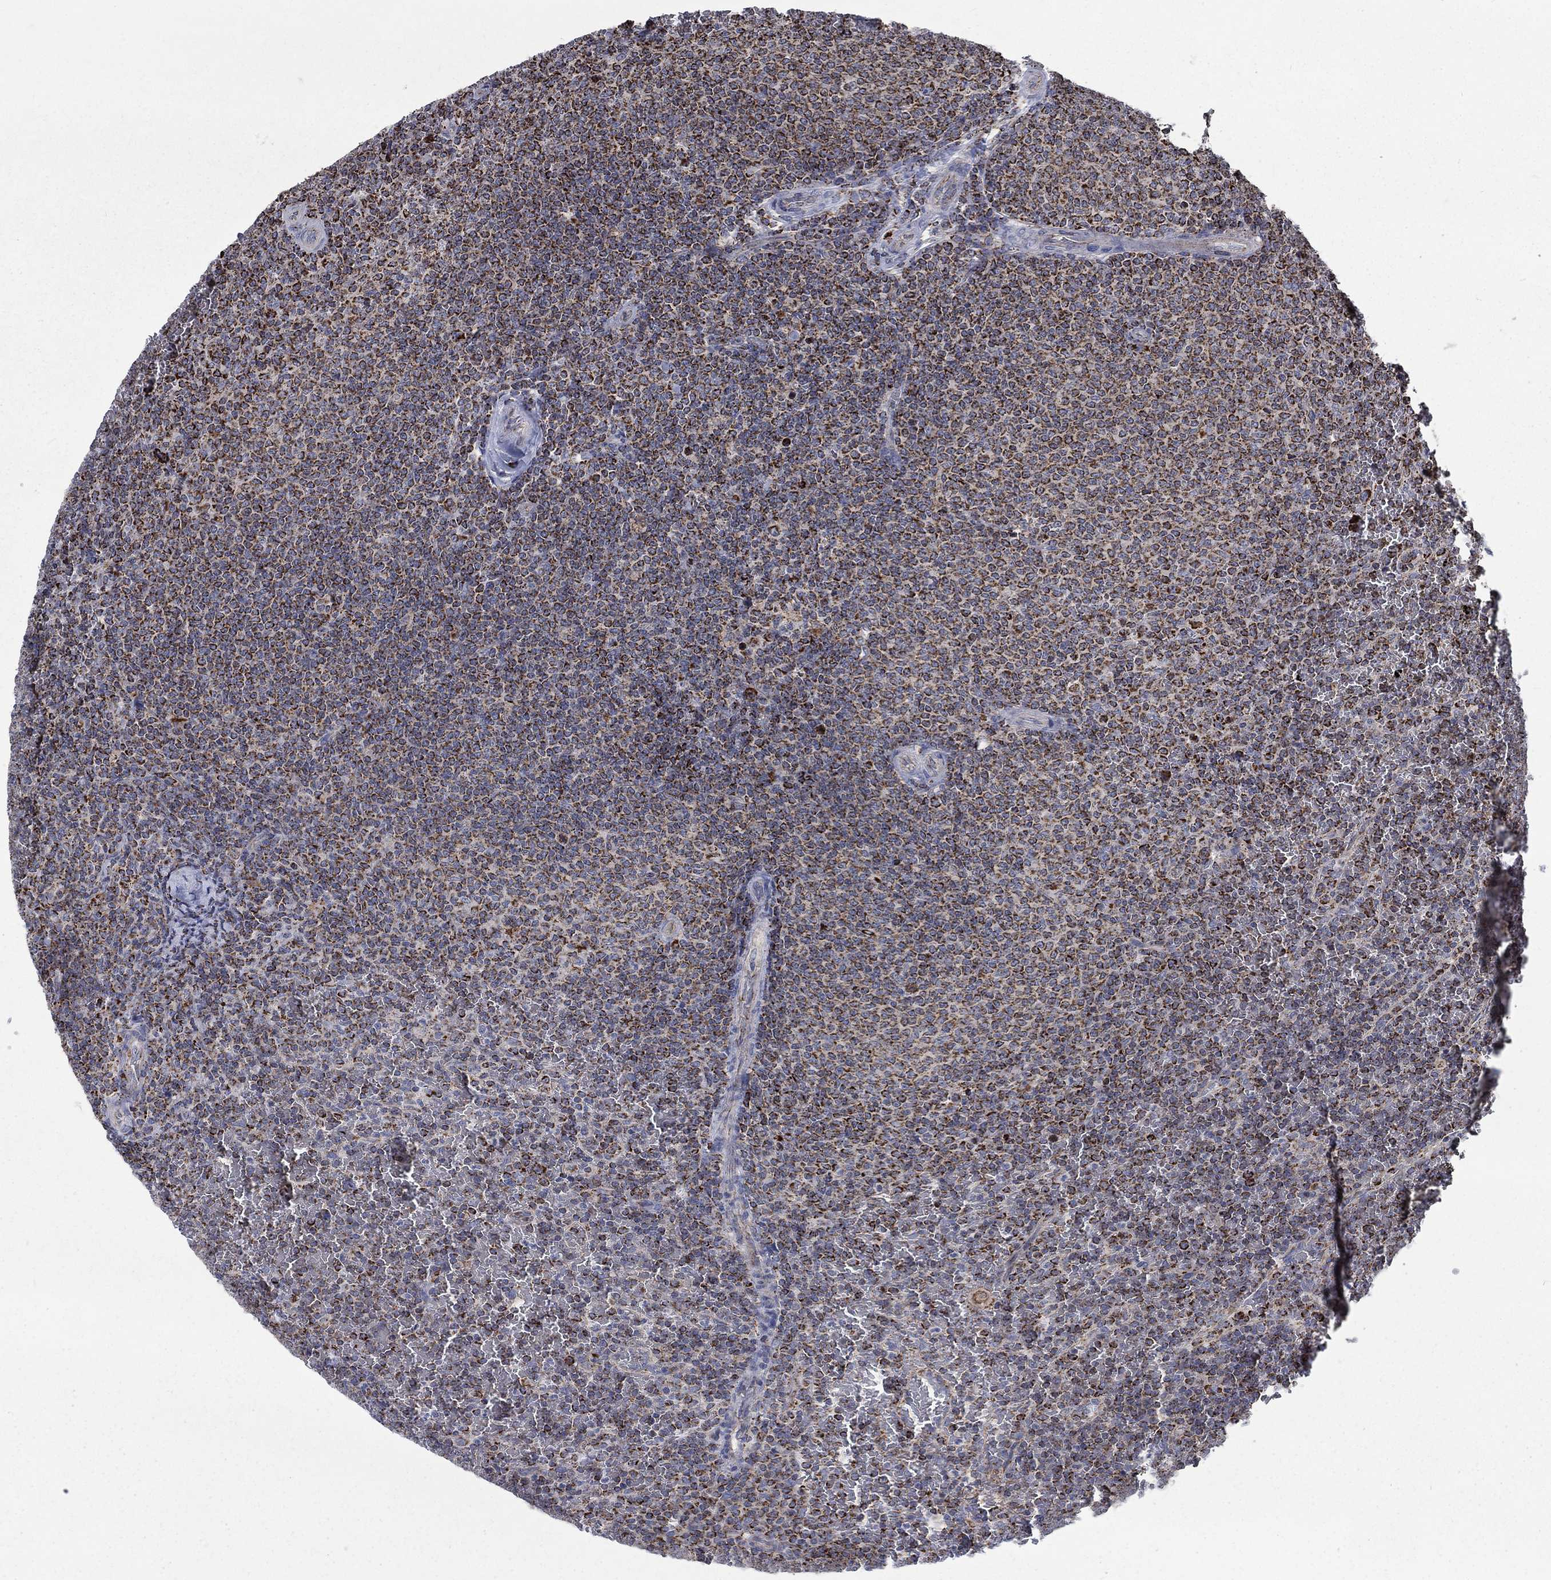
{"staining": {"intensity": "strong", "quantity": ">75%", "location": "cytoplasmic/membranous"}, "tissue": "lymphoma", "cell_type": "Tumor cells", "image_type": "cancer", "snomed": [{"axis": "morphology", "description": "Malignant lymphoma, non-Hodgkin's type, Low grade"}, {"axis": "topography", "description": "Spleen"}], "caption": "Lymphoma was stained to show a protein in brown. There is high levels of strong cytoplasmic/membranous expression in approximately >75% of tumor cells. (brown staining indicates protein expression, while blue staining denotes nuclei).", "gene": "MOAP1", "patient": {"sex": "female", "age": 77}}